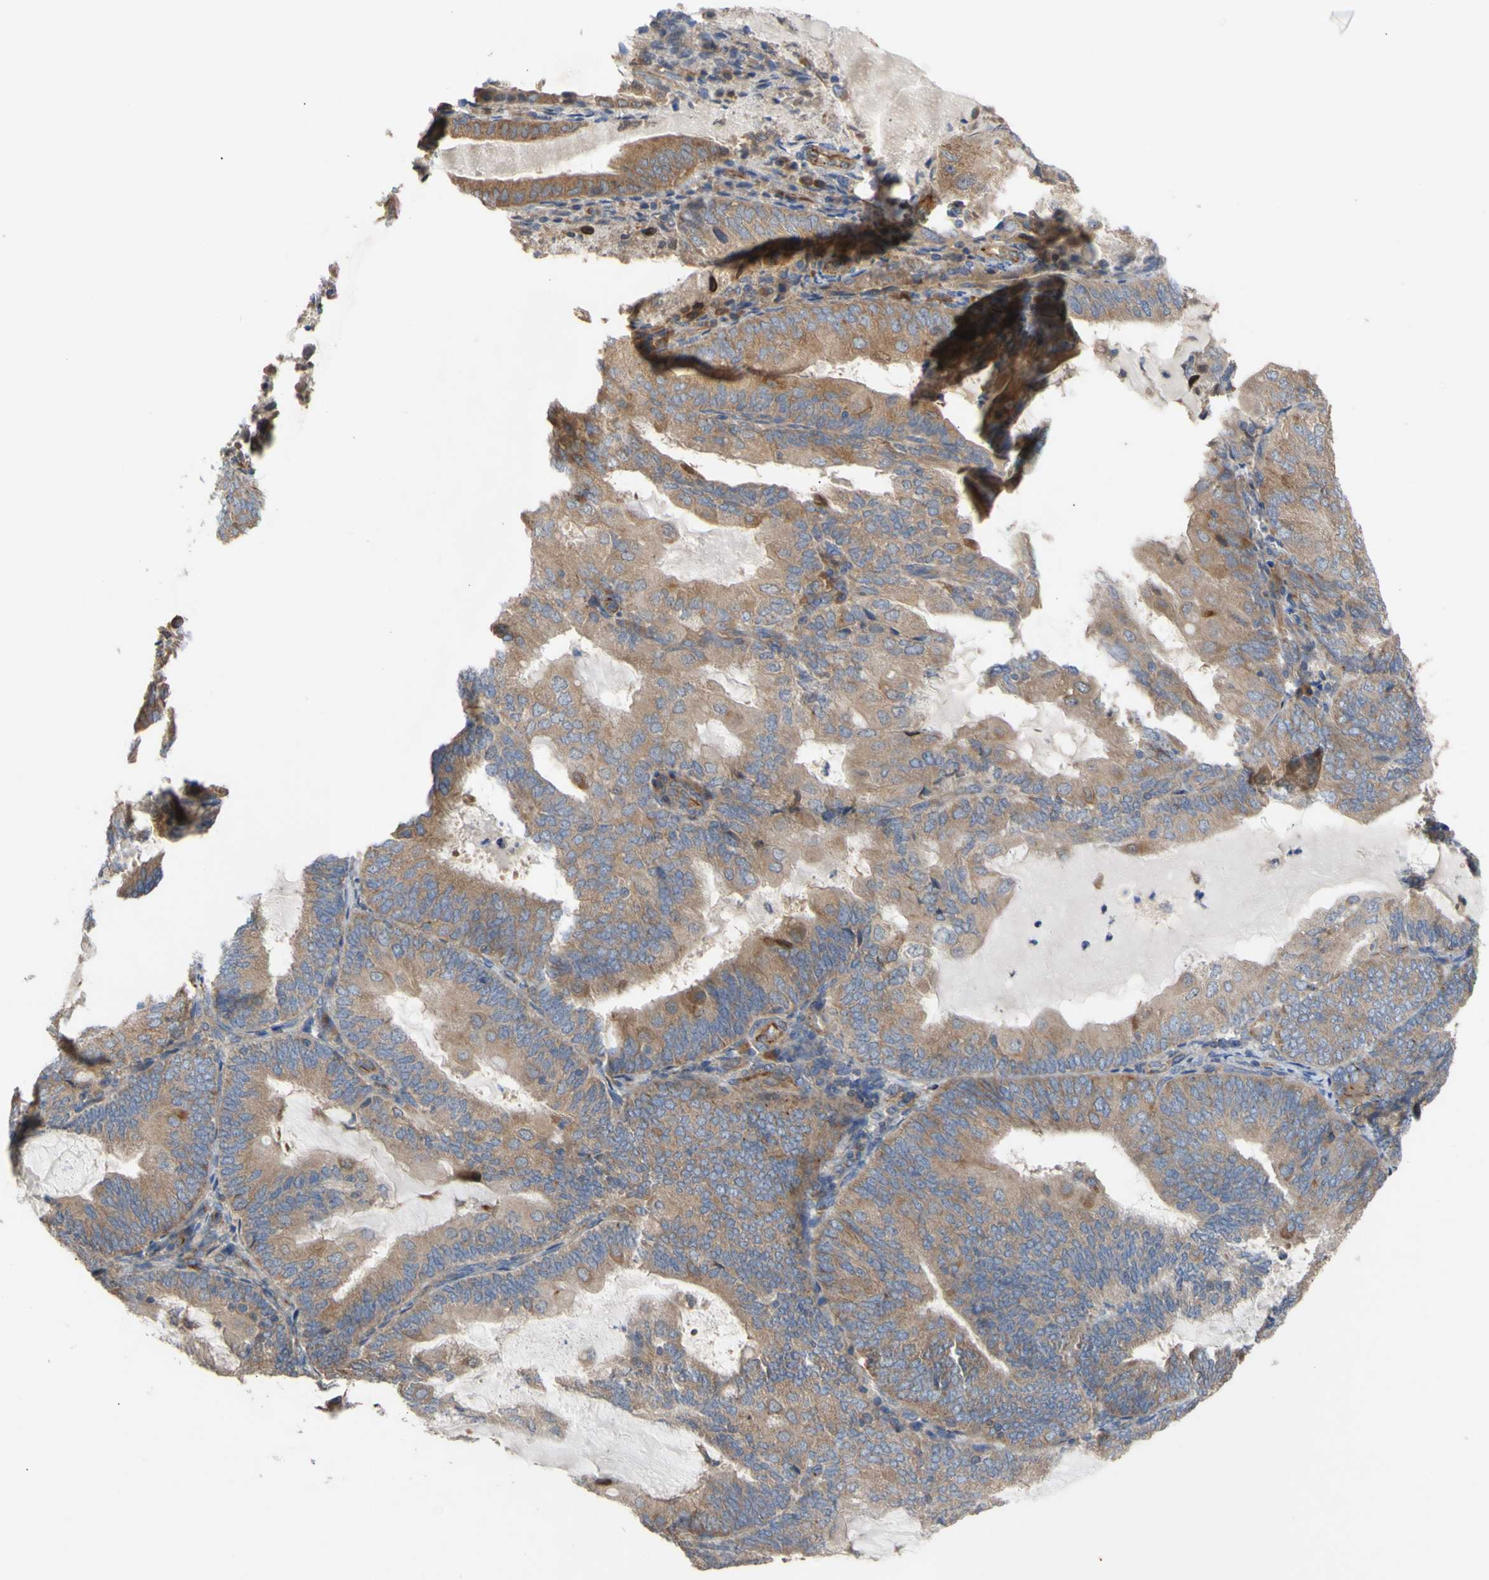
{"staining": {"intensity": "weak", "quantity": ">75%", "location": "cytoplasmic/membranous"}, "tissue": "endometrial cancer", "cell_type": "Tumor cells", "image_type": "cancer", "snomed": [{"axis": "morphology", "description": "Adenocarcinoma, NOS"}, {"axis": "topography", "description": "Endometrium"}], "caption": "Protein staining reveals weak cytoplasmic/membranous staining in approximately >75% of tumor cells in endometrial adenocarcinoma.", "gene": "EIF2S3", "patient": {"sex": "female", "age": 81}}